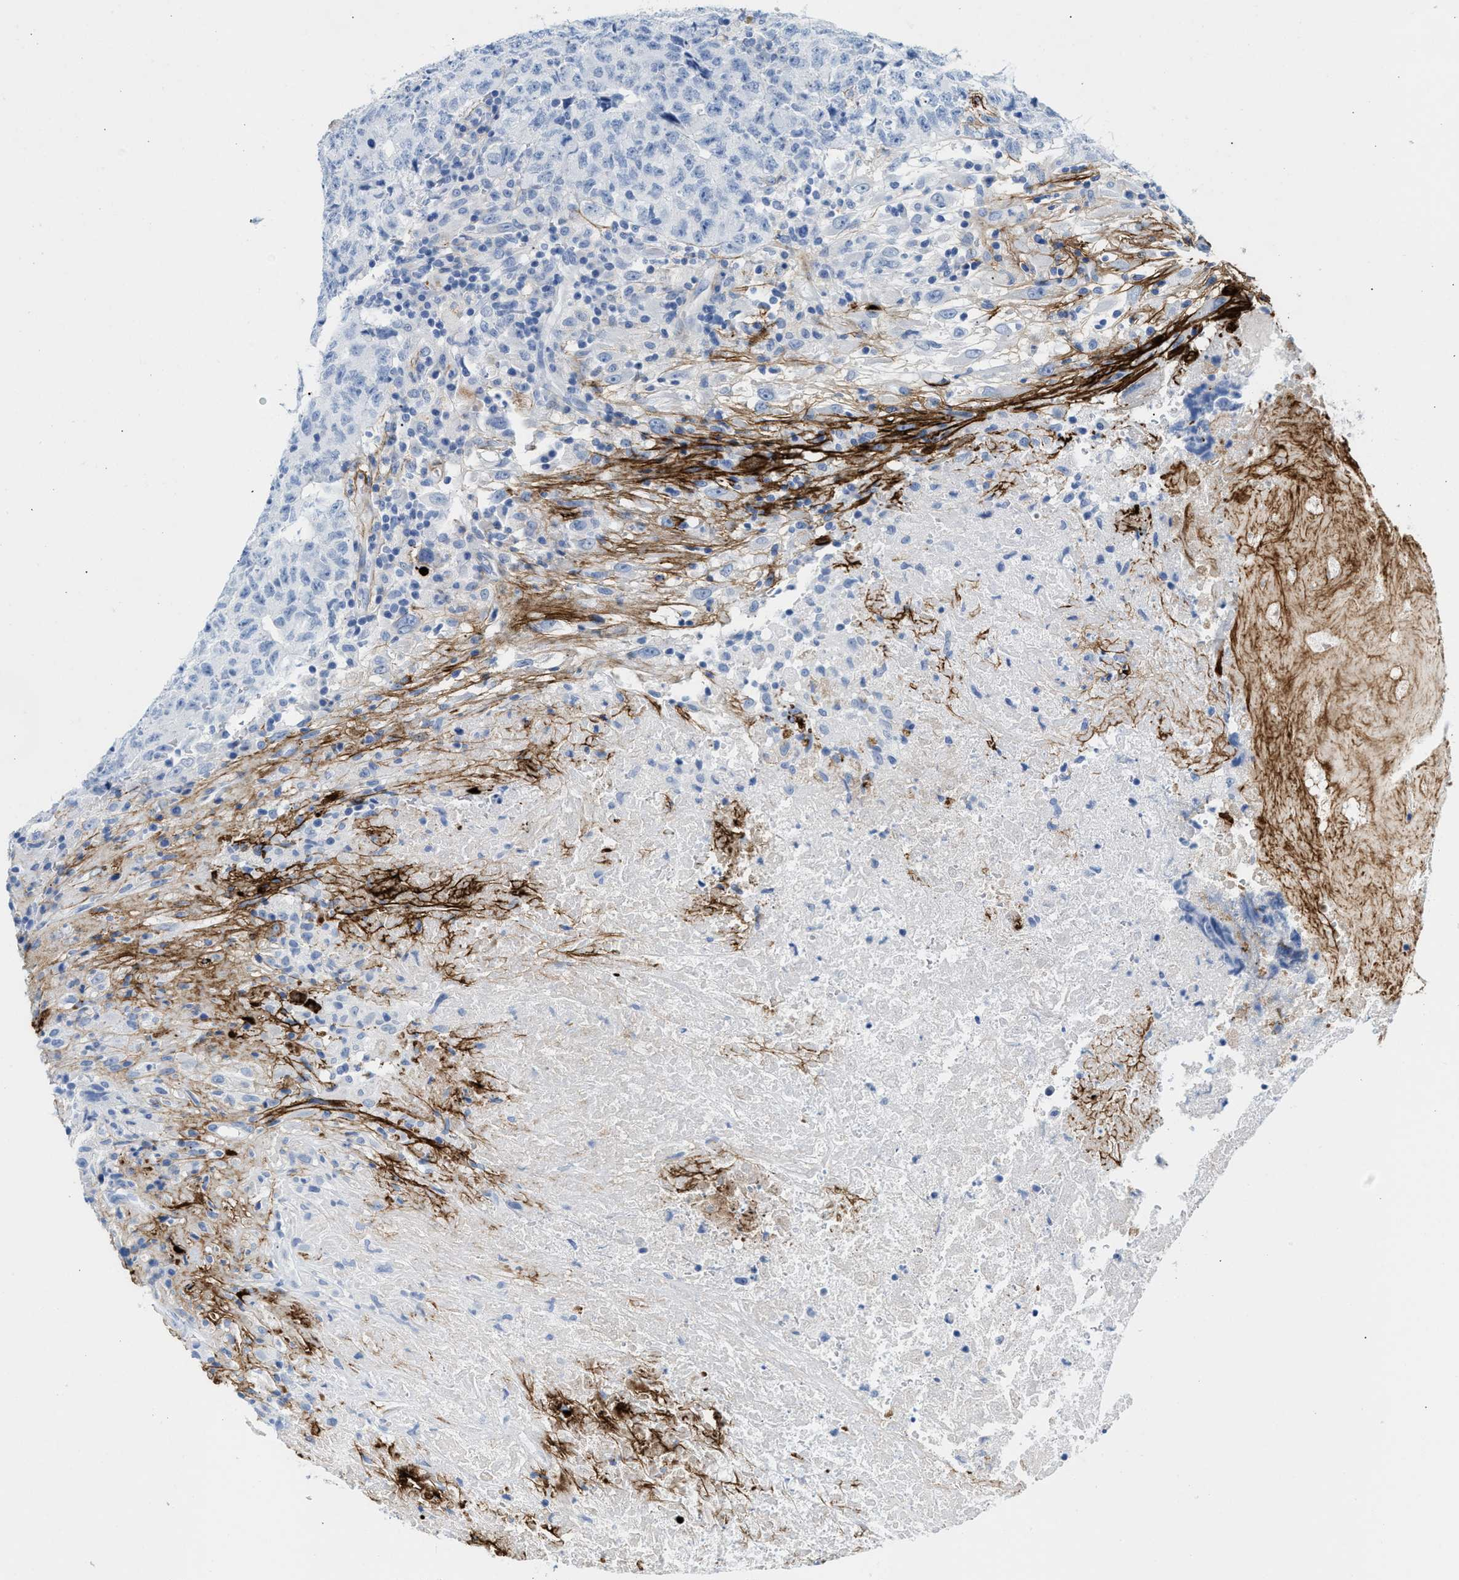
{"staining": {"intensity": "negative", "quantity": "none", "location": "none"}, "tissue": "testis cancer", "cell_type": "Tumor cells", "image_type": "cancer", "snomed": [{"axis": "morphology", "description": "Necrosis, NOS"}, {"axis": "morphology", "description": "Carcinoma, Embryonal, NOS"}, {"axis": "topography", "description": "Testis"}], "caption": "Immunohistochemical staining of human testis embryonal carcinoma exhibits no significant staining in tumor cells. The staining is performed using DAB (3,3'-diaminobenzidine) brown chromogen with nuclei counter-stained in using hematoxylin.", "gene": "TNR", "patient": {"sex": "male", "age": 19}}